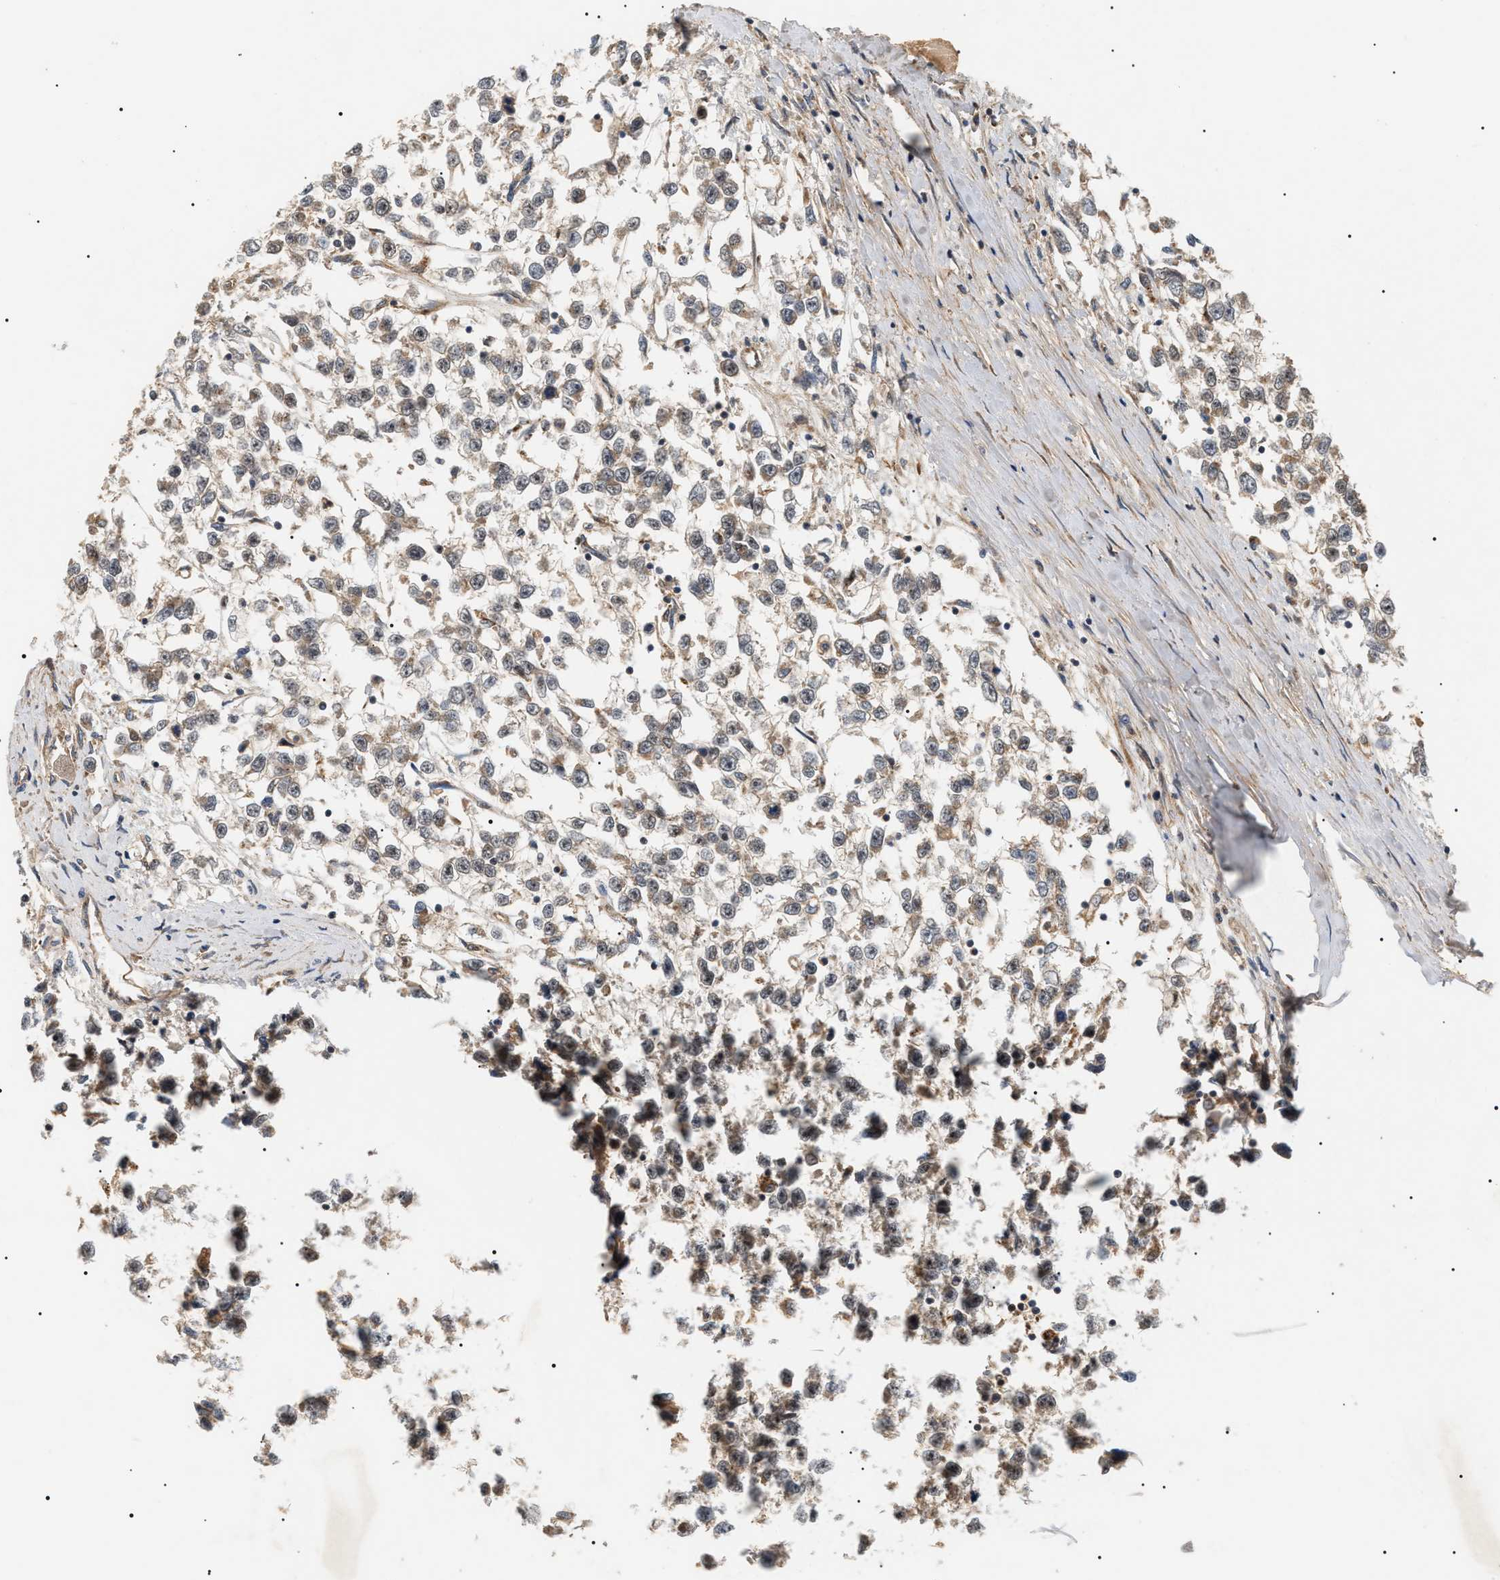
{"staining": {"intensity": "weak", "quantity": "25%-75%", "location": "cytoplasmic/membranous"}, "tissue": "testis cancer", "cell_type": "Tumor cells", "image_type": "cancer", "snomed": [{"axis": "morphology", "description": "Seminoma, NOS"}, {"axis": "morphology", "description": "Carcinoma, Embryonal, NOS"}, {"axis": "topography", "description": "Testis"}], "caption": "Testis cancer stained with immunohistochemistry shows weak cytoplasmic/membranous positivity in about 25%-75% of tumor cells.", "gene": "ZBTB26", "patient": {"sex": "male", "age": 51}}